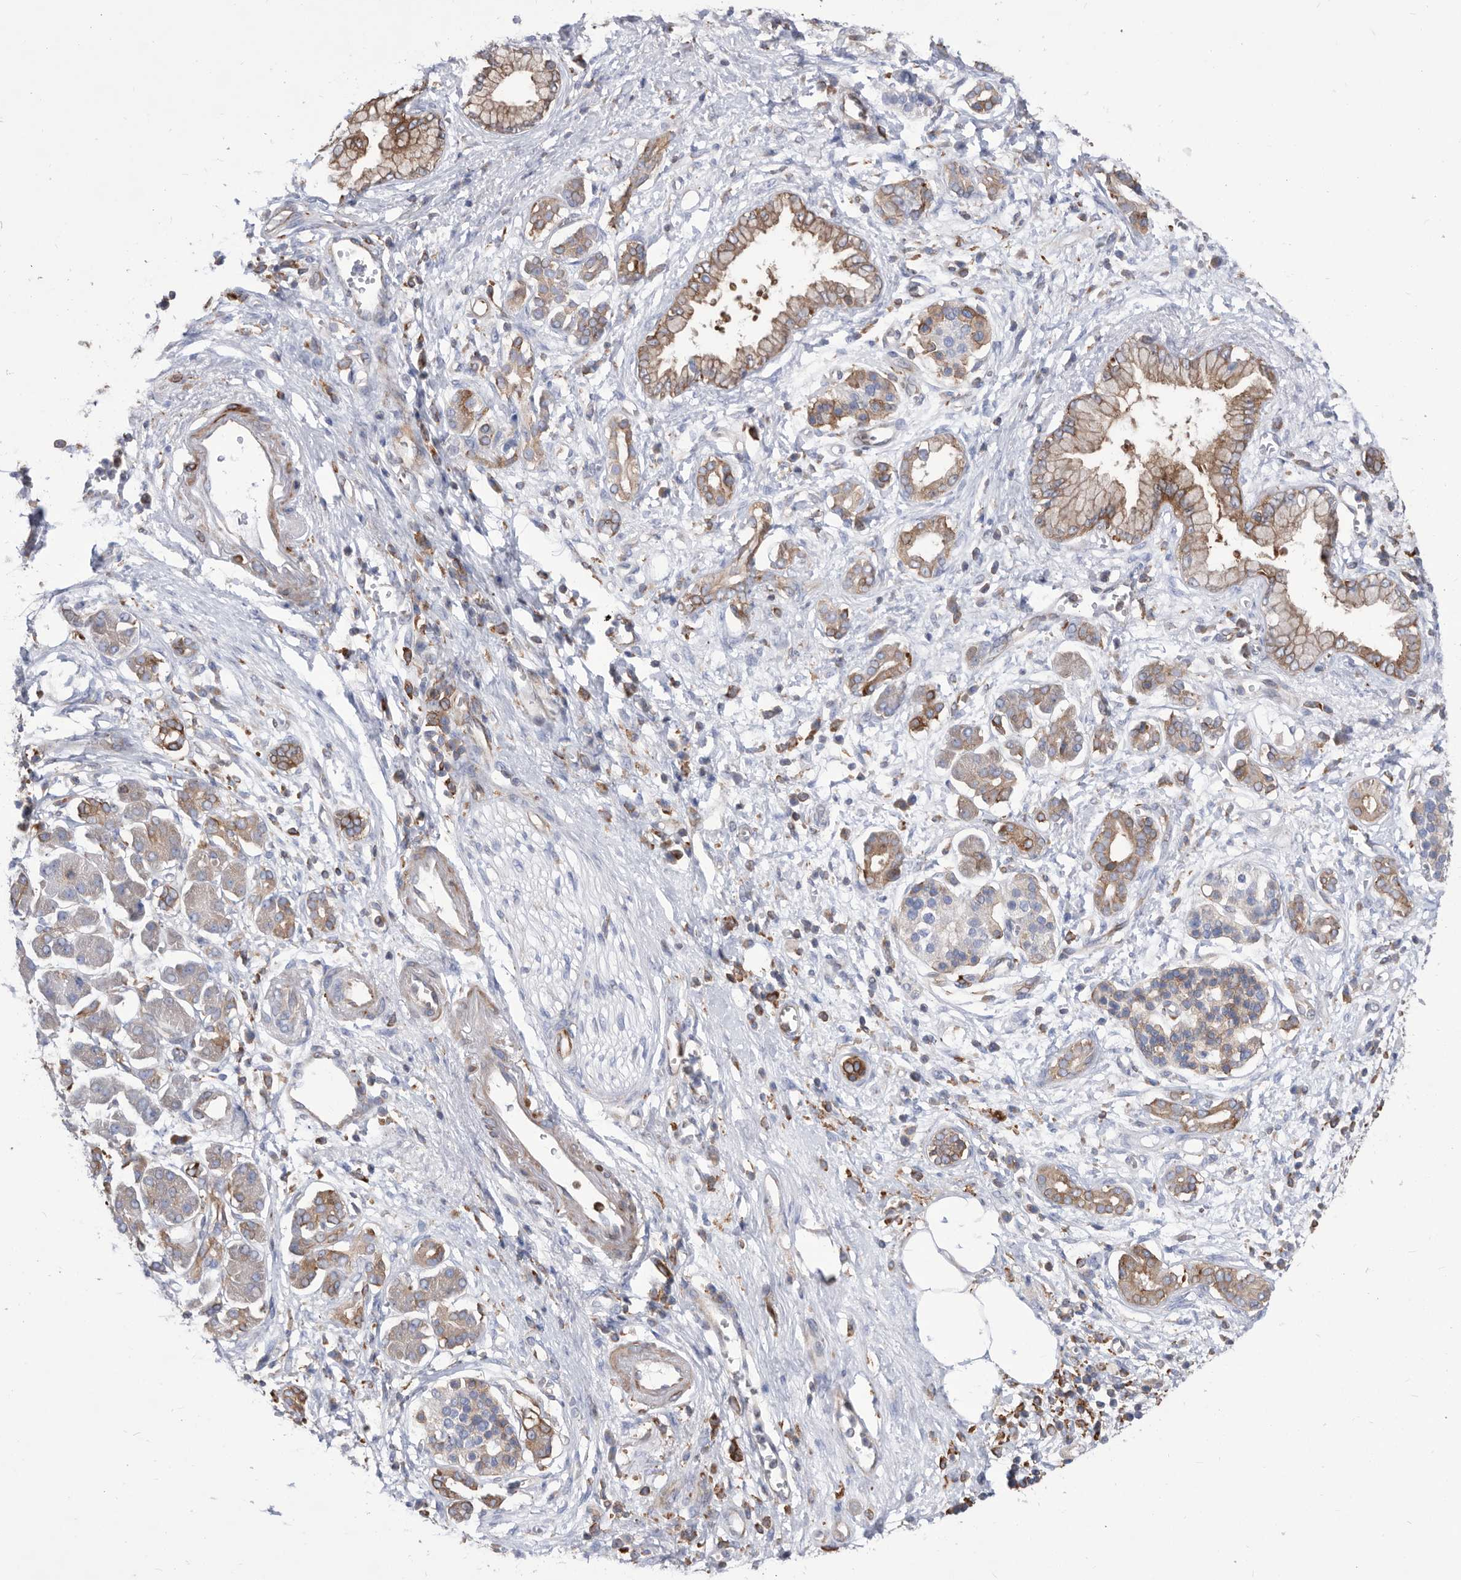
{"staining": {"intensity": "weak", "quantity": "25%-75%", "location": "cytoplasmic/membranous"}, "tissue": "pancreatic cancer", "cell_type": "Tumor cells", "image_type": "cancer", "snomed": [{"axis": "morphology", "description": "Adenocarcinoma, NOS"}, {"axis": "topography", "description": "Pancreas"}], "caption": "Protein staining of pancreatic adenocarcinoma tissue reveals weak cytoplasmic/membranous positivity in about 25%-75% of tumor cells.", "gene": "SMG7", "patient": {"sex": "male", "age": 78}}